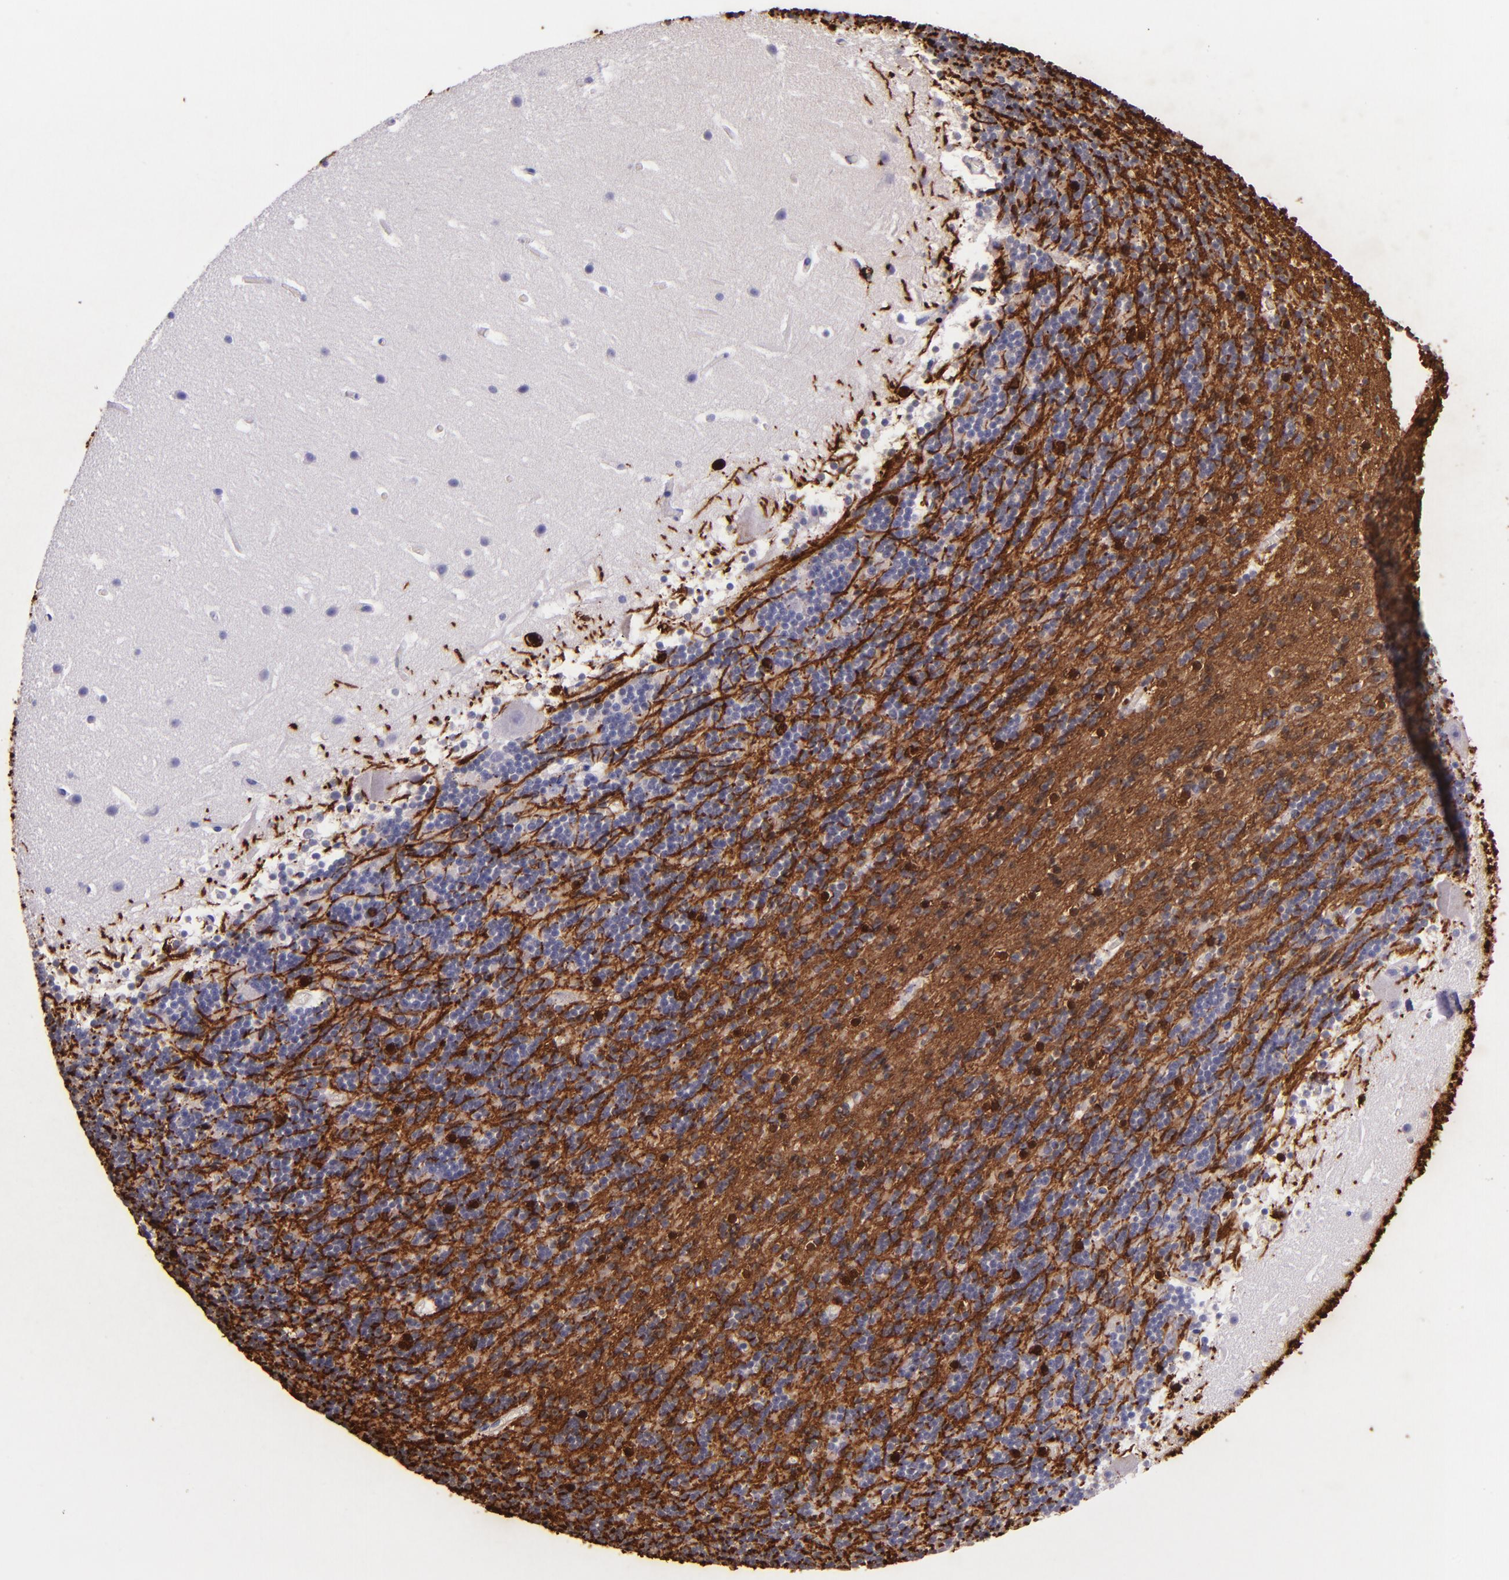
{"staining": {"intensity": "strong", "quantity": "<25%", "location": "cytoplasmic/membranous,nuclear"}, "tissue": "cerebellum", "cell_type": "Cells in granular layer", "image_type": "normal", "snomed": [{"axis": "morphology", "description": "Normal tissue, NOS"}, {"axis": "topography", "description": "Cerebellum"}], "caption": "Normal cerebellum was stained to show a protein in brown. There is medium levels of strong cytoplasmic/membranous,nuclear positivity in approximately <25% of cells in granular layer. Nuclei are stained in blue.", "gene": "MBP", "patient": {"sex": "male", "age": 45}}